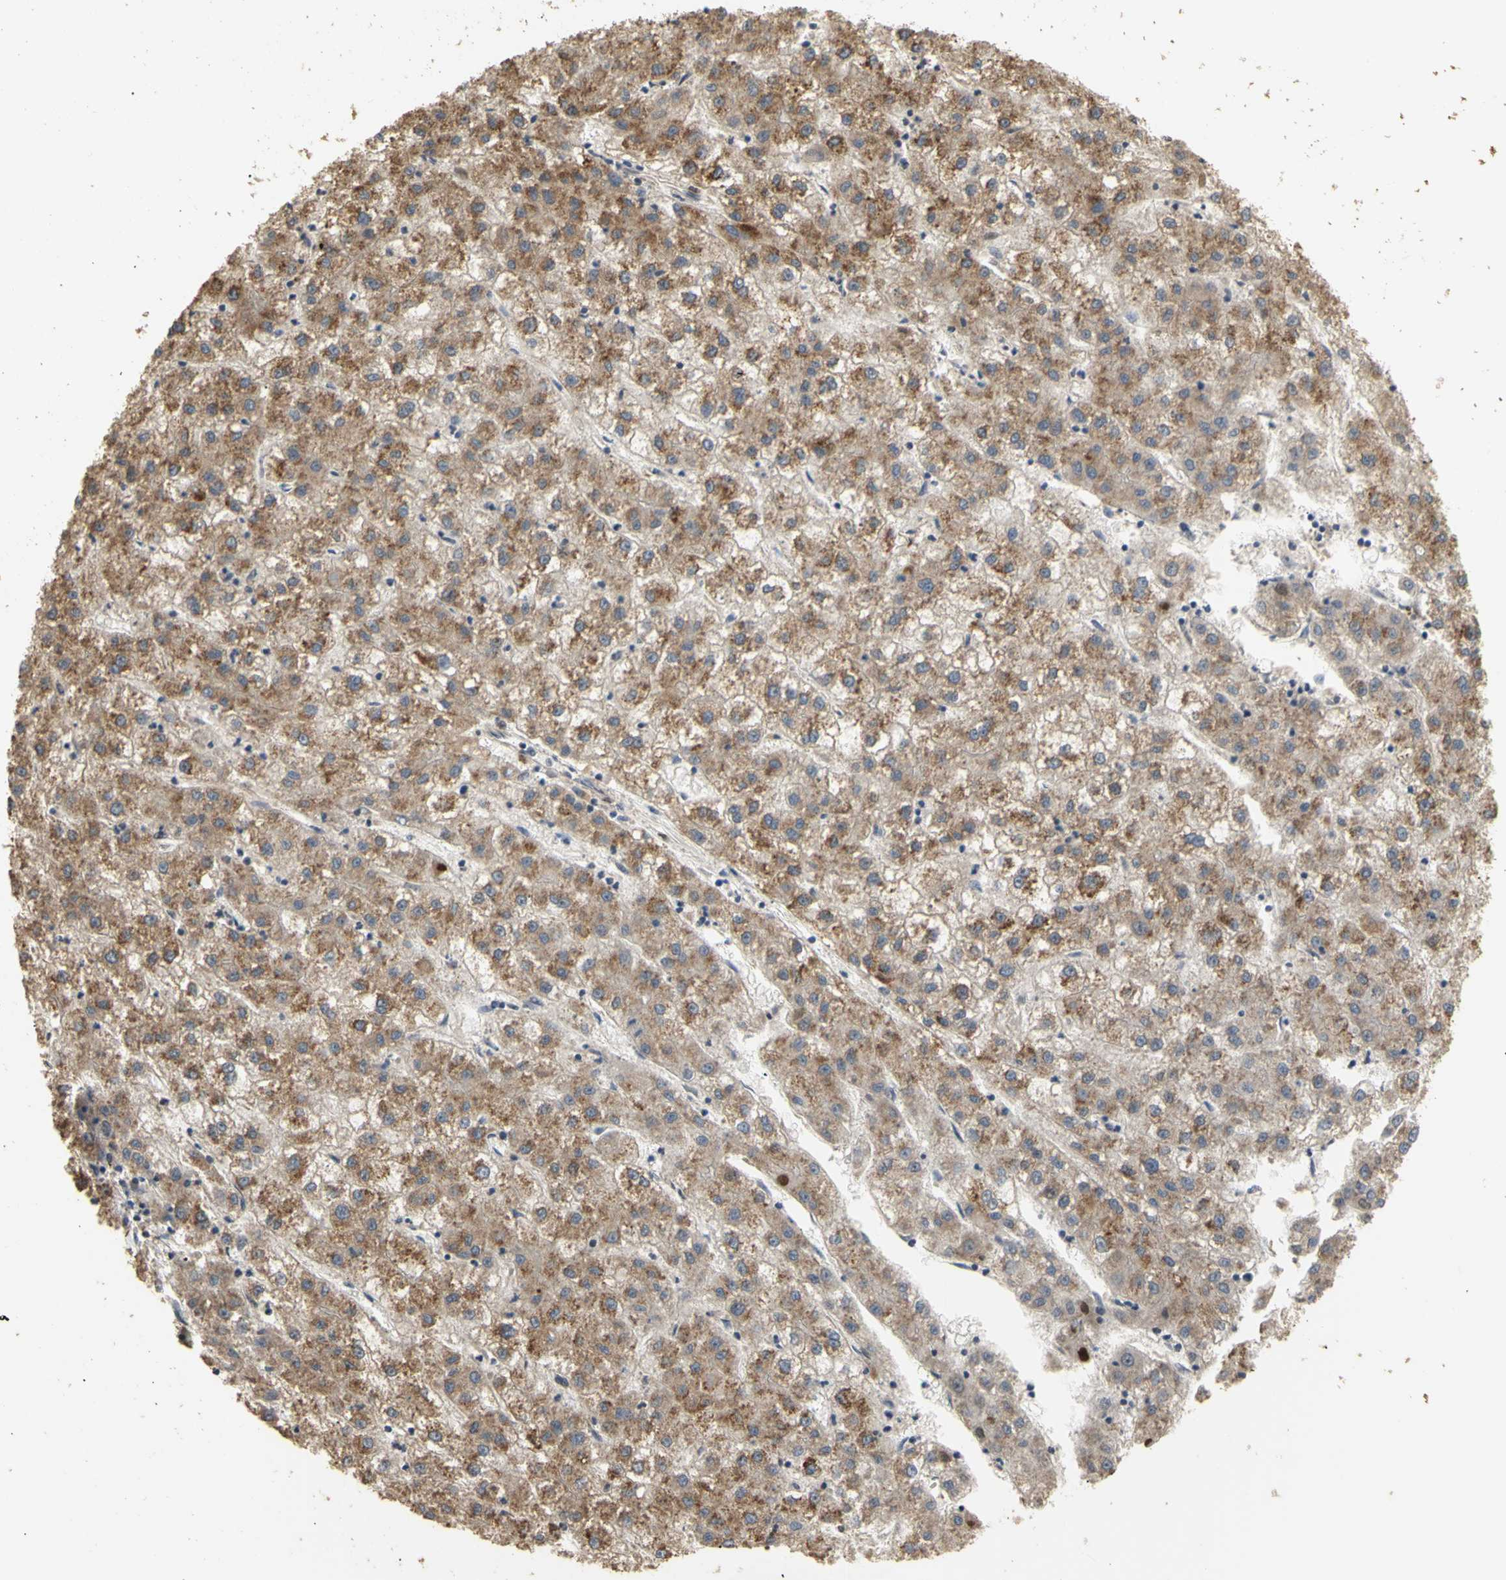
{"staining": {"intensity": "moderate", "quantity": ">75%", "location": "cytoplasmic/membranous"}, "tissue": "liver cancer", "cell_type": "Tumor cells", "image_type": "cancer", "snomed": [{"axis": "morphology", "description": "Carcinoma, Hepatocellular, NOS"}, {"axis": "topography", "description": "Liver"}], "caption": "Liver cancer (hepatocellular carcinoma) was stained to show a protein in brown. There is medium levels of moderate cytoplasmic/membranous positivity in approximately >75% of tumor cells.", "gene": "GTF2E2", "patient": {"sex": "male", "age": 72}}